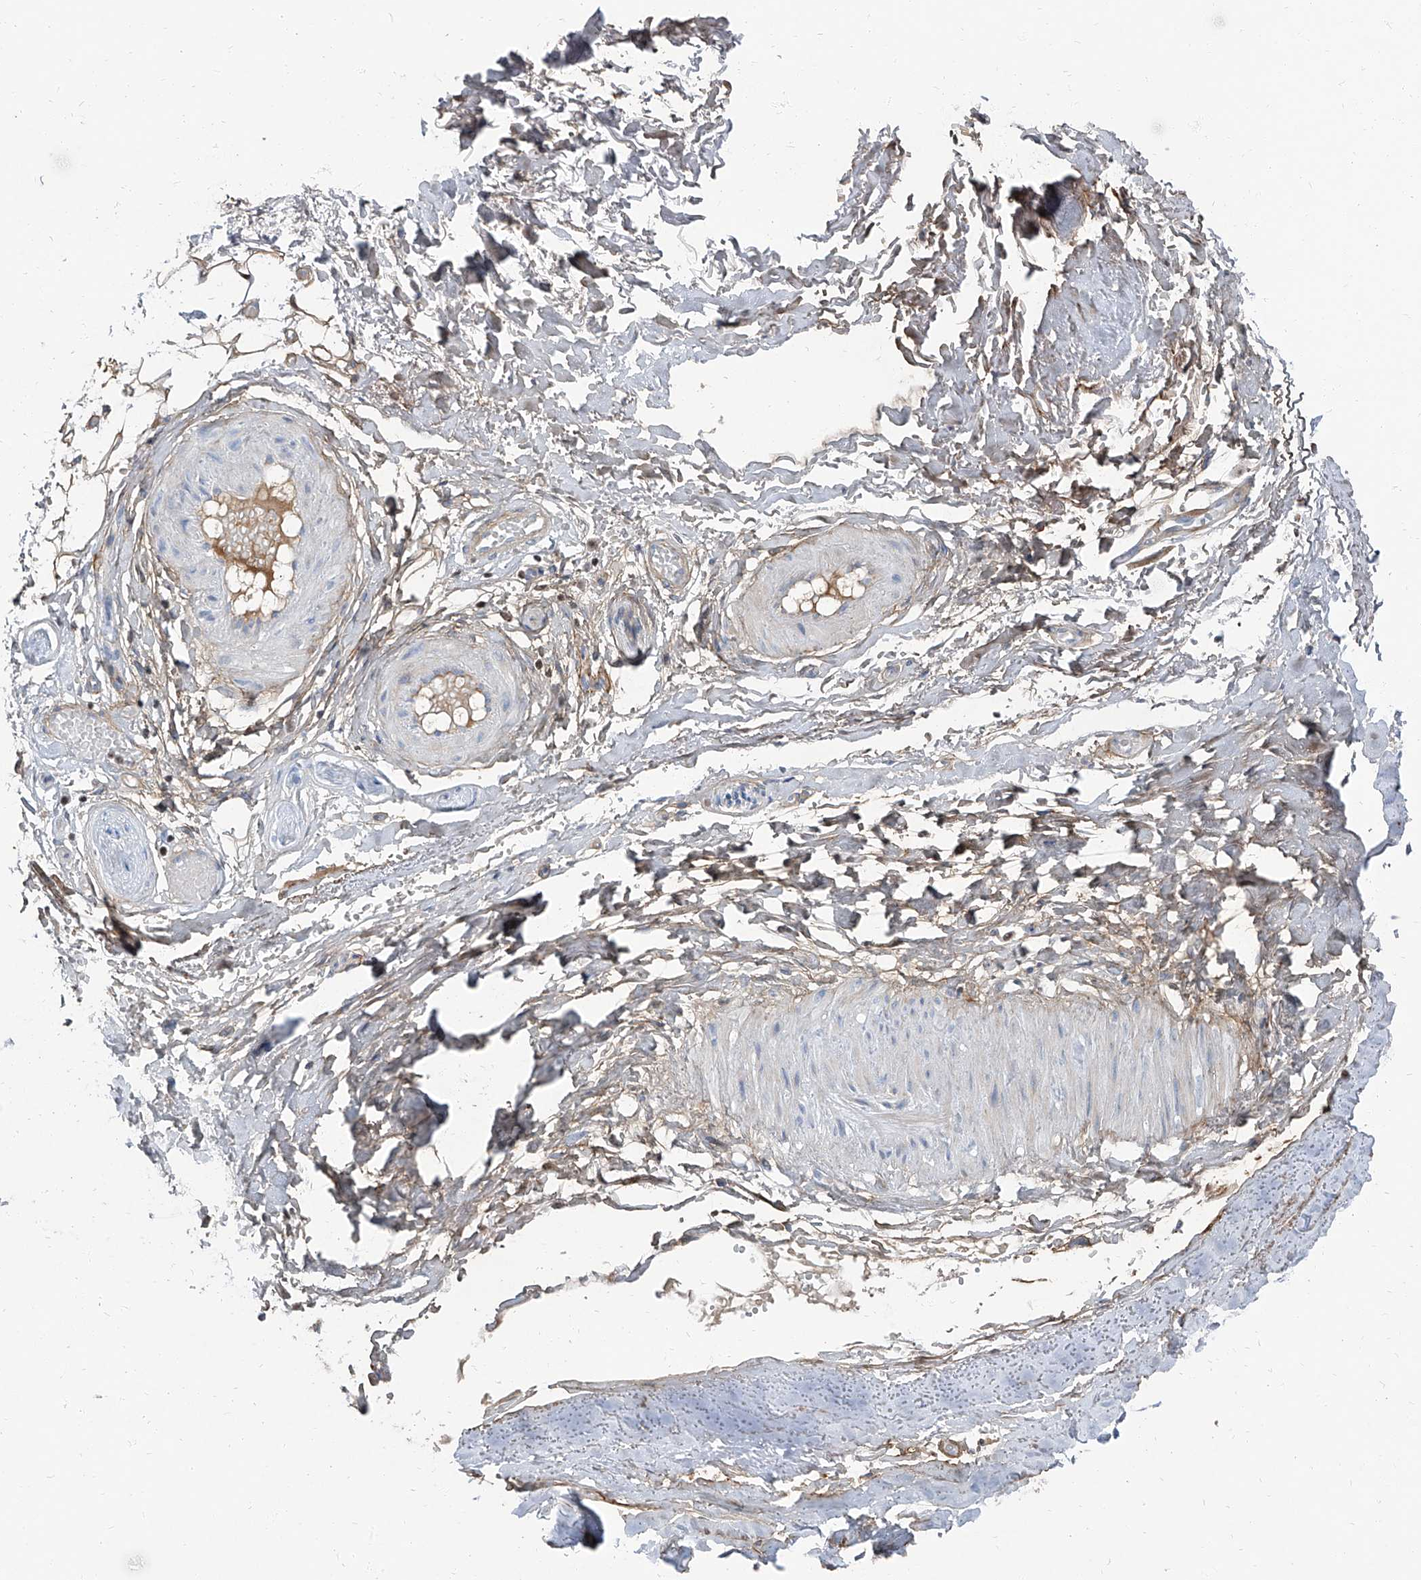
{"staining": {"intensity": "moderate", "quantity": ">75%", "location": "cytoplasmic/membranous"}, "tissue": "adipose tissue", "cell_type": "Adipocytes", "image_type": "normal", "snomed": [{"axis": "morphology", "description": "Normal tissue, NOS"}, {"axis": "morphology", "description": "Basal cell carcinoma"}, {"axis": "topography", "description": "Skin"}], "caption": "Immunohistochemistry (IHC) (DAB (3,3'-diaminobenzidine)) staining of benign adipose tissue exhibits moderate cytoplasmic/membranous protein positivity in approximately >75% of adipocytes.", "gene": "HOXA3", "patient": {"sex": "female", "age": 89}}